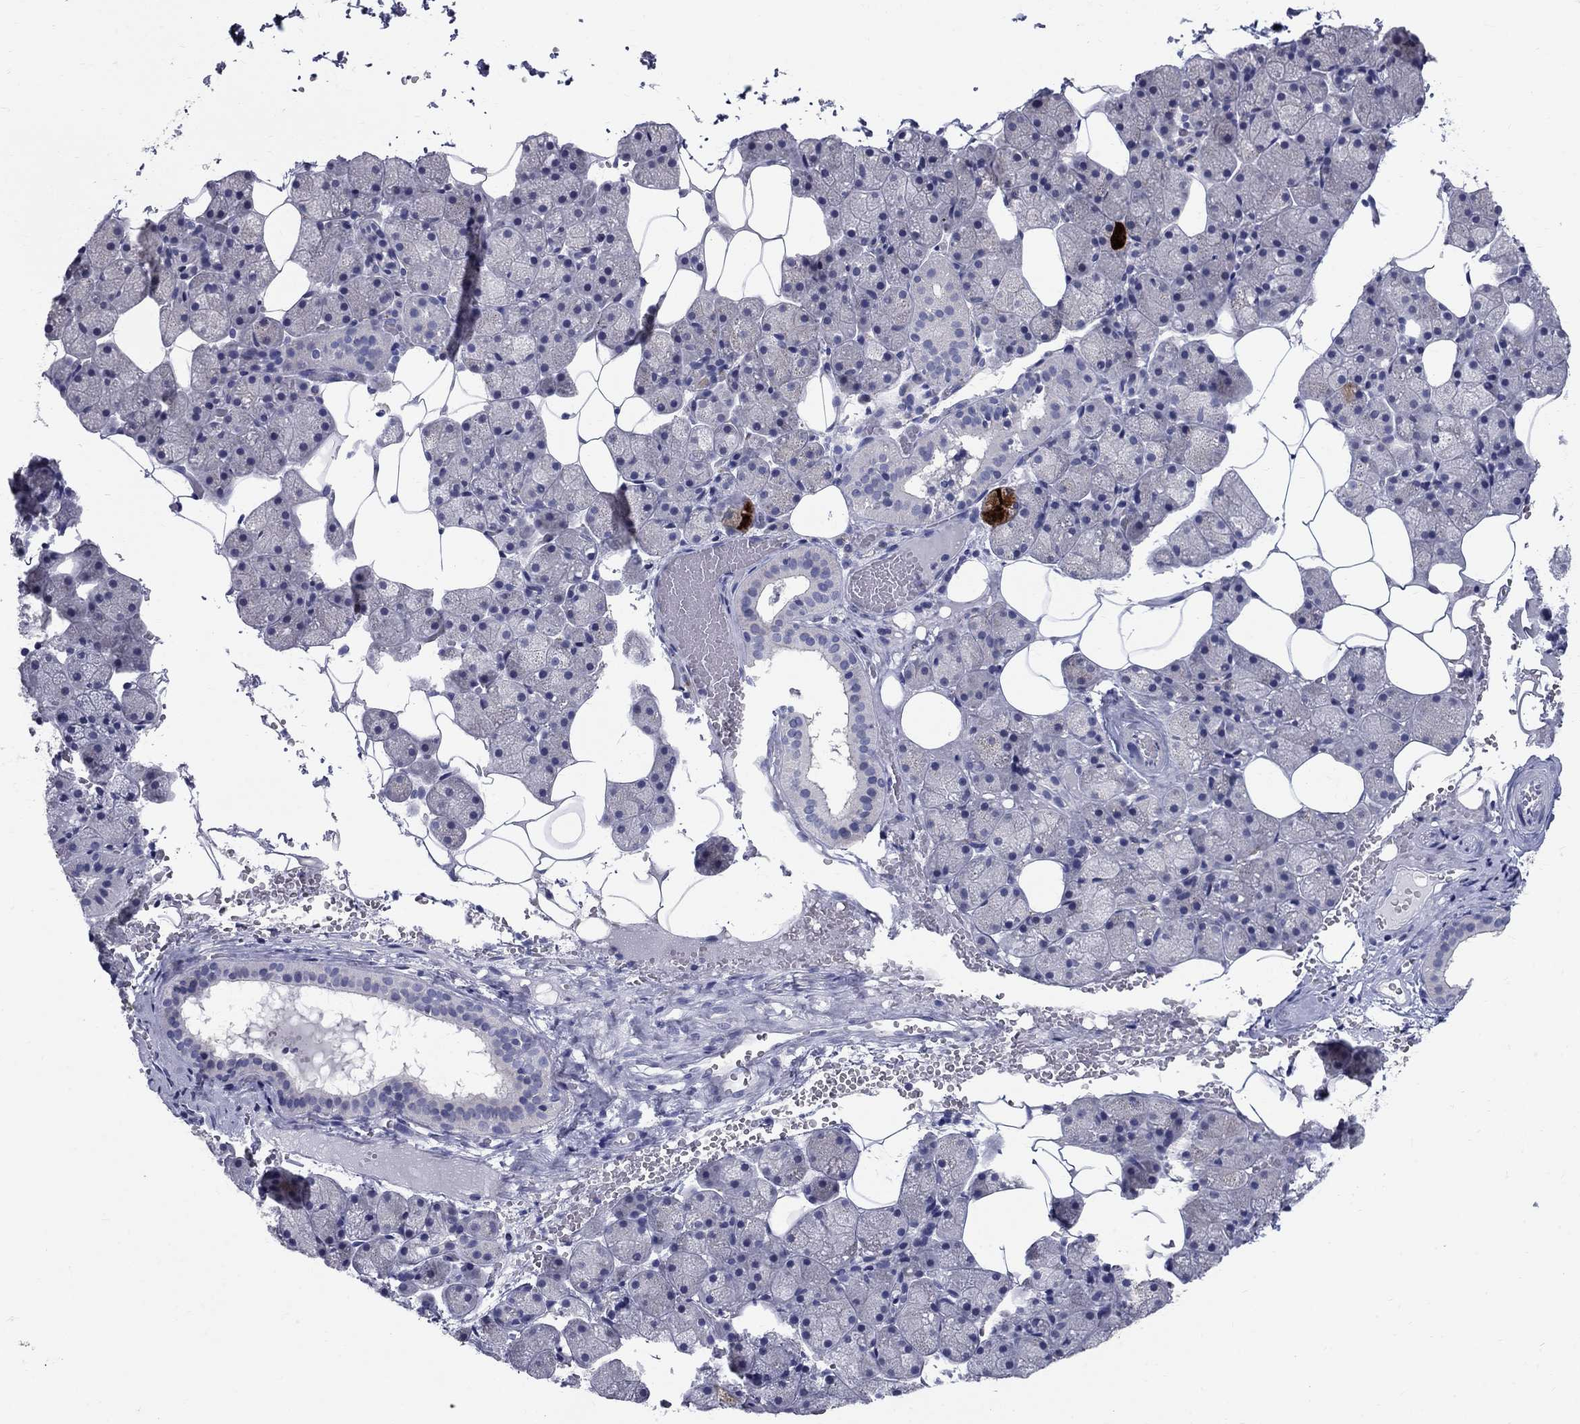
{"staining": {"intensity": "negative", "quantity": "none", "location": "none"}, "tissue": "salivary gland", "cell_type": "Glandular cells", "image_type": "normal", "snomed": [{"axis": "morphology", "description": "Normal tissue, NOS"}, {"axis": "topography", "description": "Salivary gland"}], "caption": "High magnification brightfield microscopy of normal salivary gland stained with DAB (brown) and counterstained with hematoxylin (blue): glandular cells show no significant expression. (DAB immunohistochemistry visualized using brightfield microscopy, high magnification).", "gene": "TP53TG5", "patient": {"sex": "male", "age": 38}}